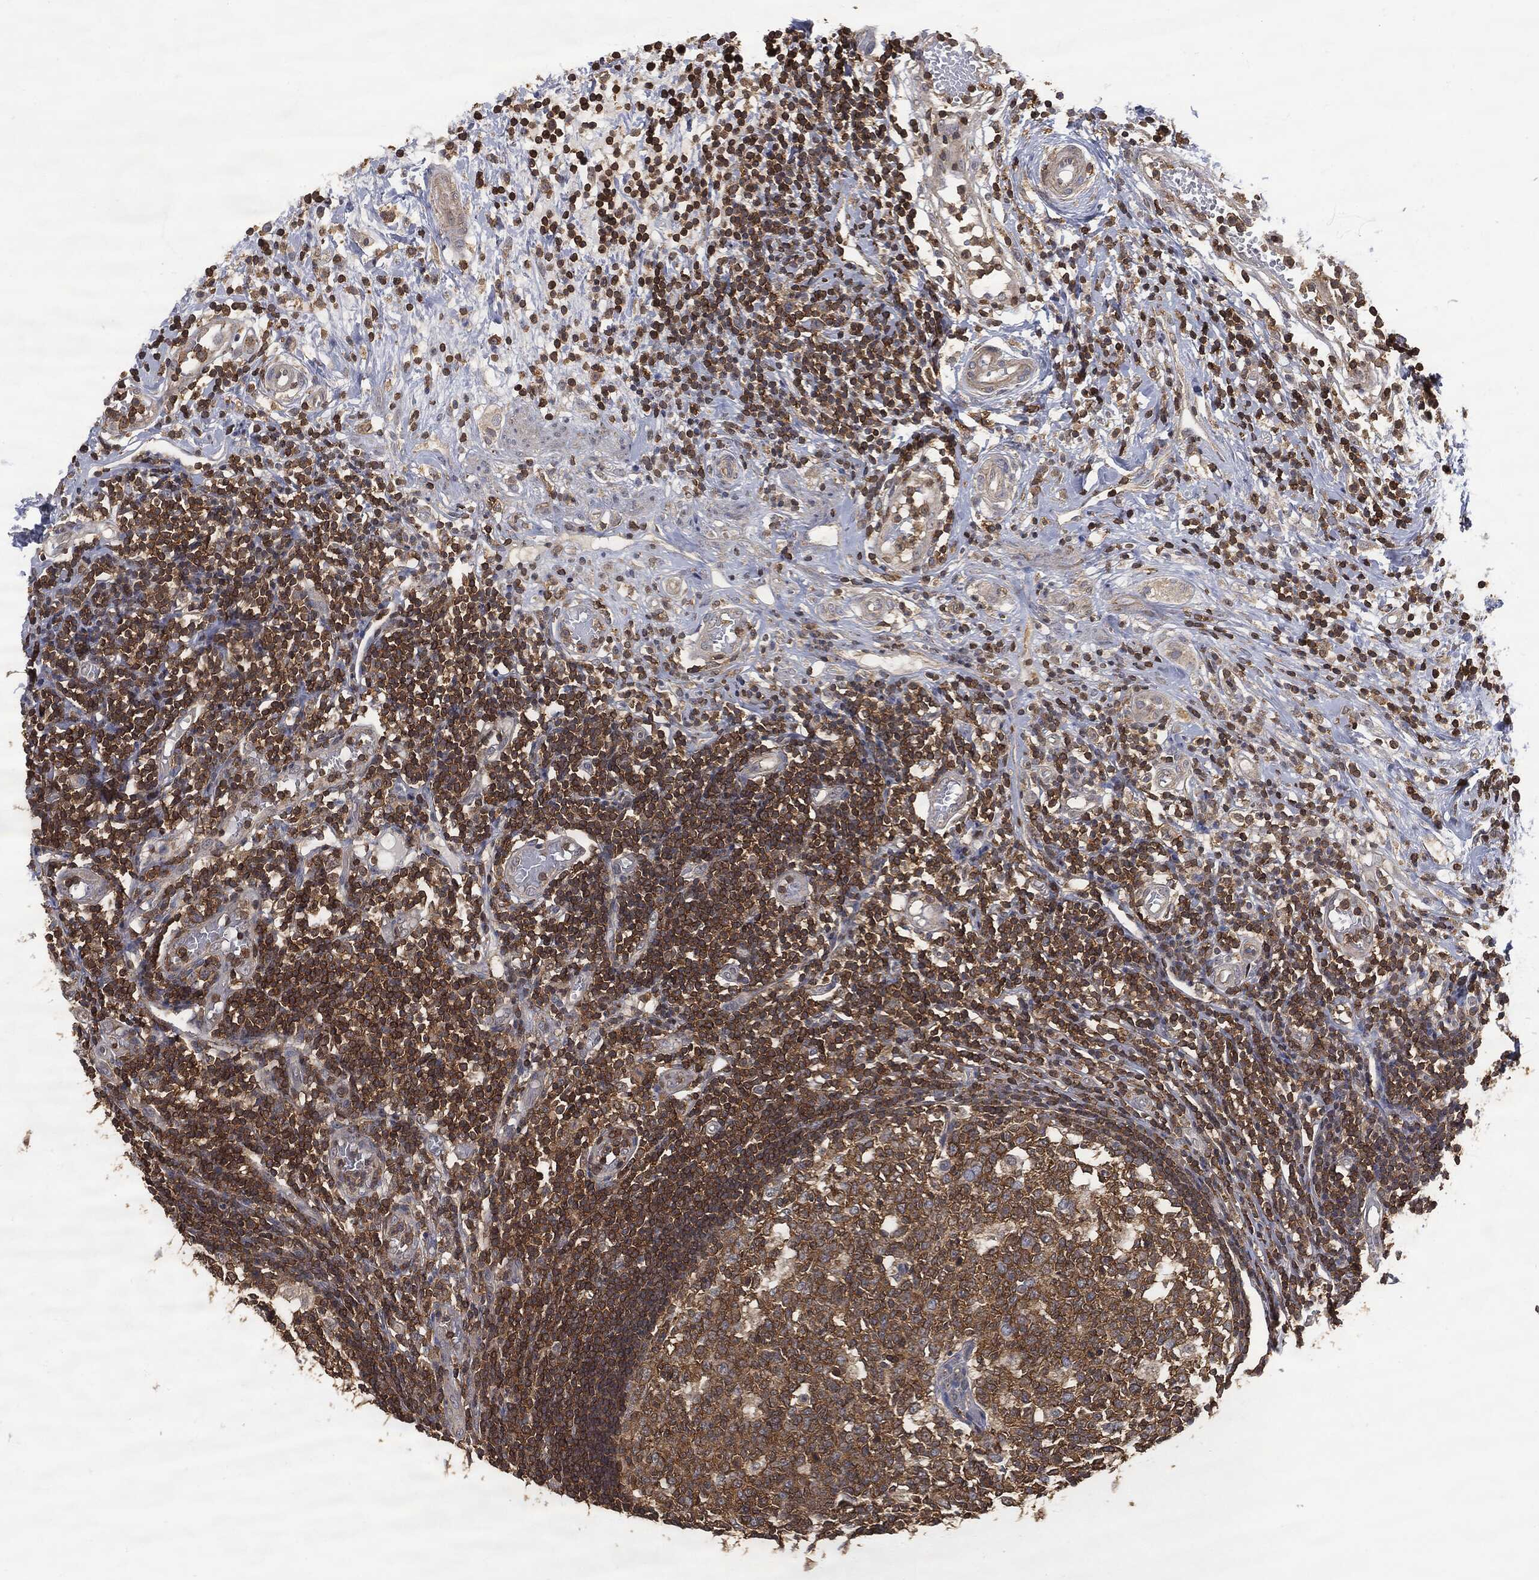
{"staining": {"intensity": "negative", "quantity": "none", "location": "none"}, "tissue": "appendix", "cell_type": "Glandular cells", "image_type": "normal", "snomed": [{"axis": "morphology", "description": "Normal tissue, NOS"}, {"axis": "morphology", "description": "Inflammation, NOS"}, {"axis": "topography", "description": "Appendix"}], "caption": "Immunohistochemistry (IHC) histopathology image of unremarkable appendix: appendix stained with DAB (3,3'-diaminobenzidine) reveals no significant protein staining in glandular cells.", "gene": "PSMB10", "patient": {"sex": "male", "age": 16}}